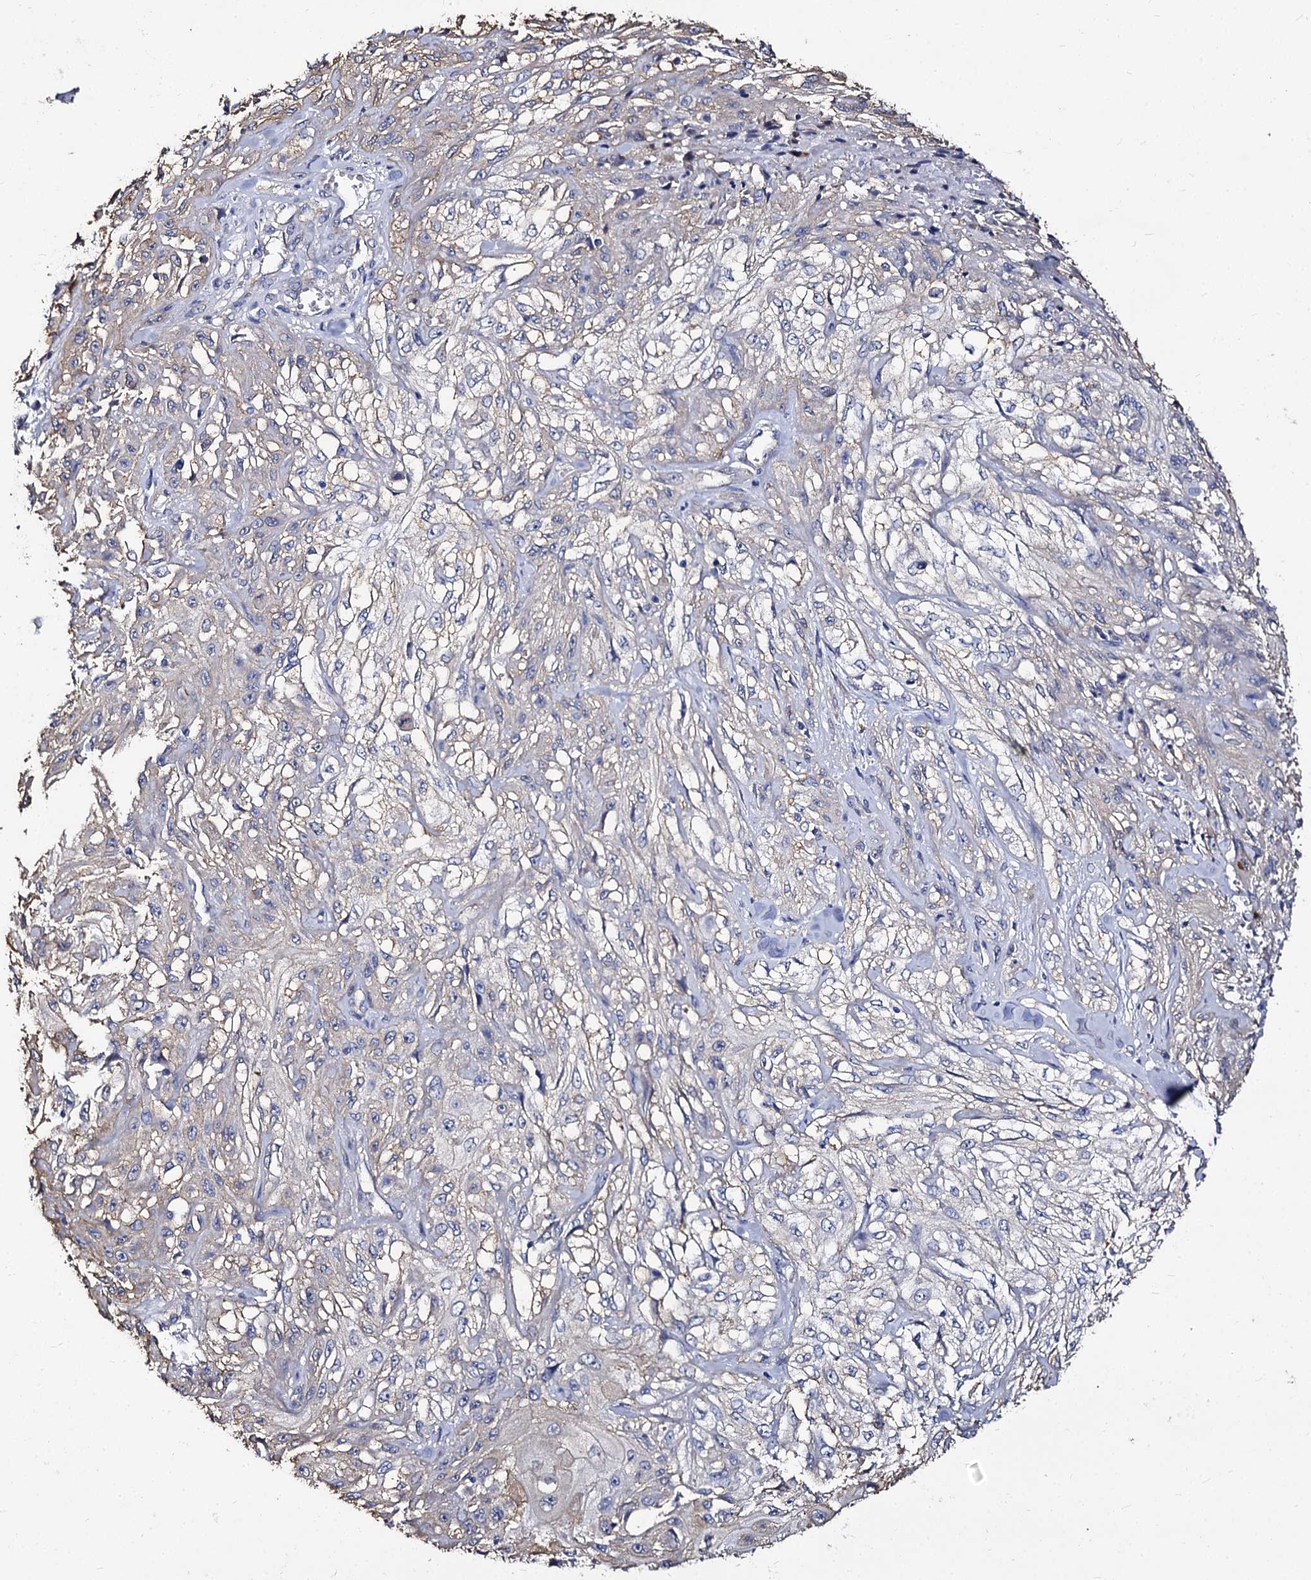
{"staining": {"intensity": "negative", "quantity": "none", "location": "none"}, "tissue": "skin cancer", "cell_type": "Tumor cells", "image_type": "cancer", "snomed": [{"axis": "morphology", "description": "Squamous cell carcinoma, NOS"}, {"axis": "morphology", "description": "Squamous cell carcinoma, metastatic, NOS"}, {"axis": "topography", "description": "Skin"}, {"axis": "topography", "description": "Lymph node"}], "caption": "Immunohistochemistry (IHC) of human skin cancer (metastatic squamous cell carcinoma) exhibits no expression in tumor cells. (DAB (3,3'-diaminobenzidine) immunohistochemistry (IHC) visualized using brightfield microscopy, high magnification).", "gene": "CBFB", "patient": {"sex": "male", "age": 75}}